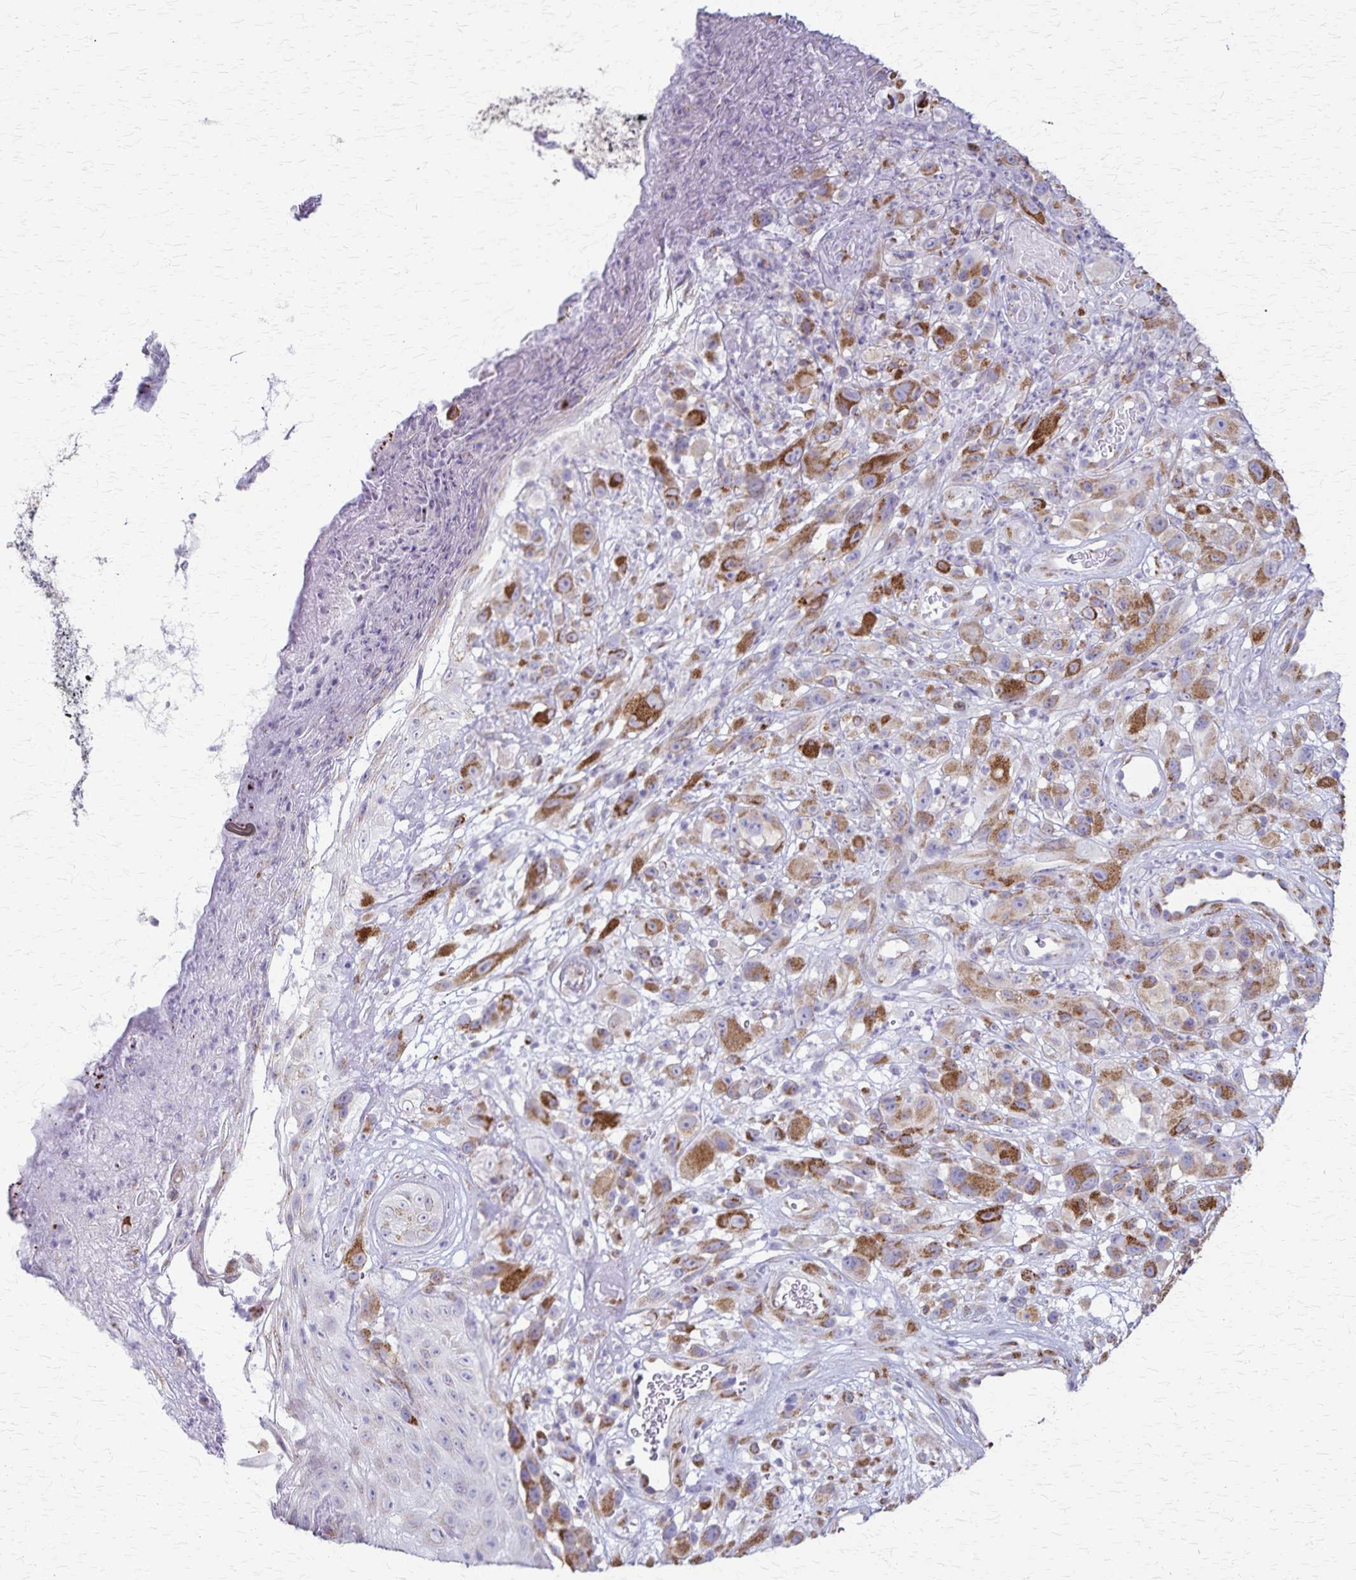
{"staining": {"intensity": "moderate", "quantity": "25%-75%", "location": "cytoplasmic/membranous"}, "tissue": "melanoma", "cell_type": "Tumor cells", "image_type": "cancer", "snomed": [{"axis": "morphology", "description": "Malignant melanoma, NOS"}, {"axis": "topography", "description": "Skin"}], "caption": "Protein staining of malignant melanoma tissue exhibits moderate cytoplasmic/membranous staining in approximately 25%-75% of tumor cells.", "gene": "MCFD2", "patient": {"sex": "male", "age": 68}}